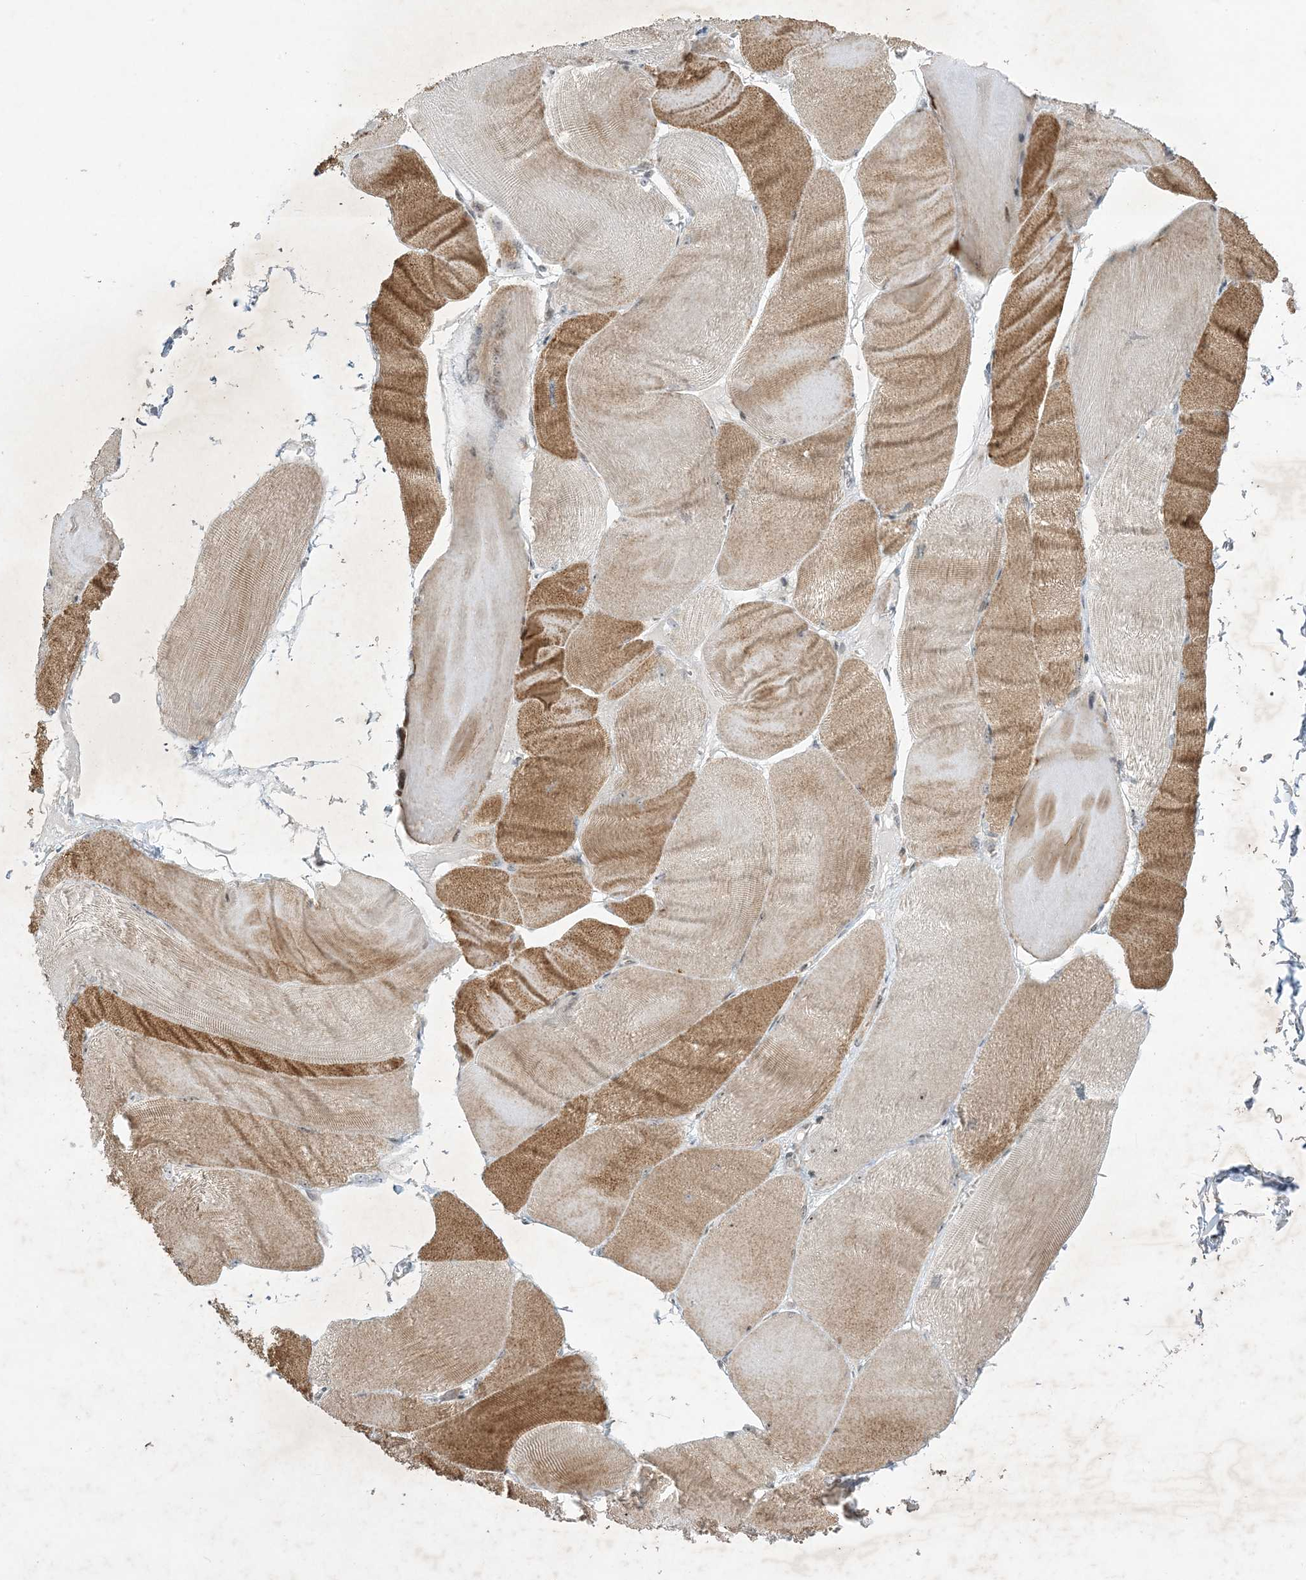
{"staining": {"intensity": "moderate", "quantity": ">75%", "location": "cytoplasmic/membranous"}, "tissue": "skeletal muscle", "cell_type": "Myocytes", "image_type": "normal", "snomed": [{"axis": "morphology", "description": "Normal tissue, NOS"}, {"axis": "morphology", "description": "Basal cell carcinoma"}, {"axis": "topography", "description": "Skeletal muscle"}], "caption": "Immunohistochemical staining of normal skeletal muscle demonstrates moderate cytoplasmic/membranous protein staining in approximately >75% of myocytes.", "gene": "SOGA3", "patient": {"sex": "female", "age": 64}}